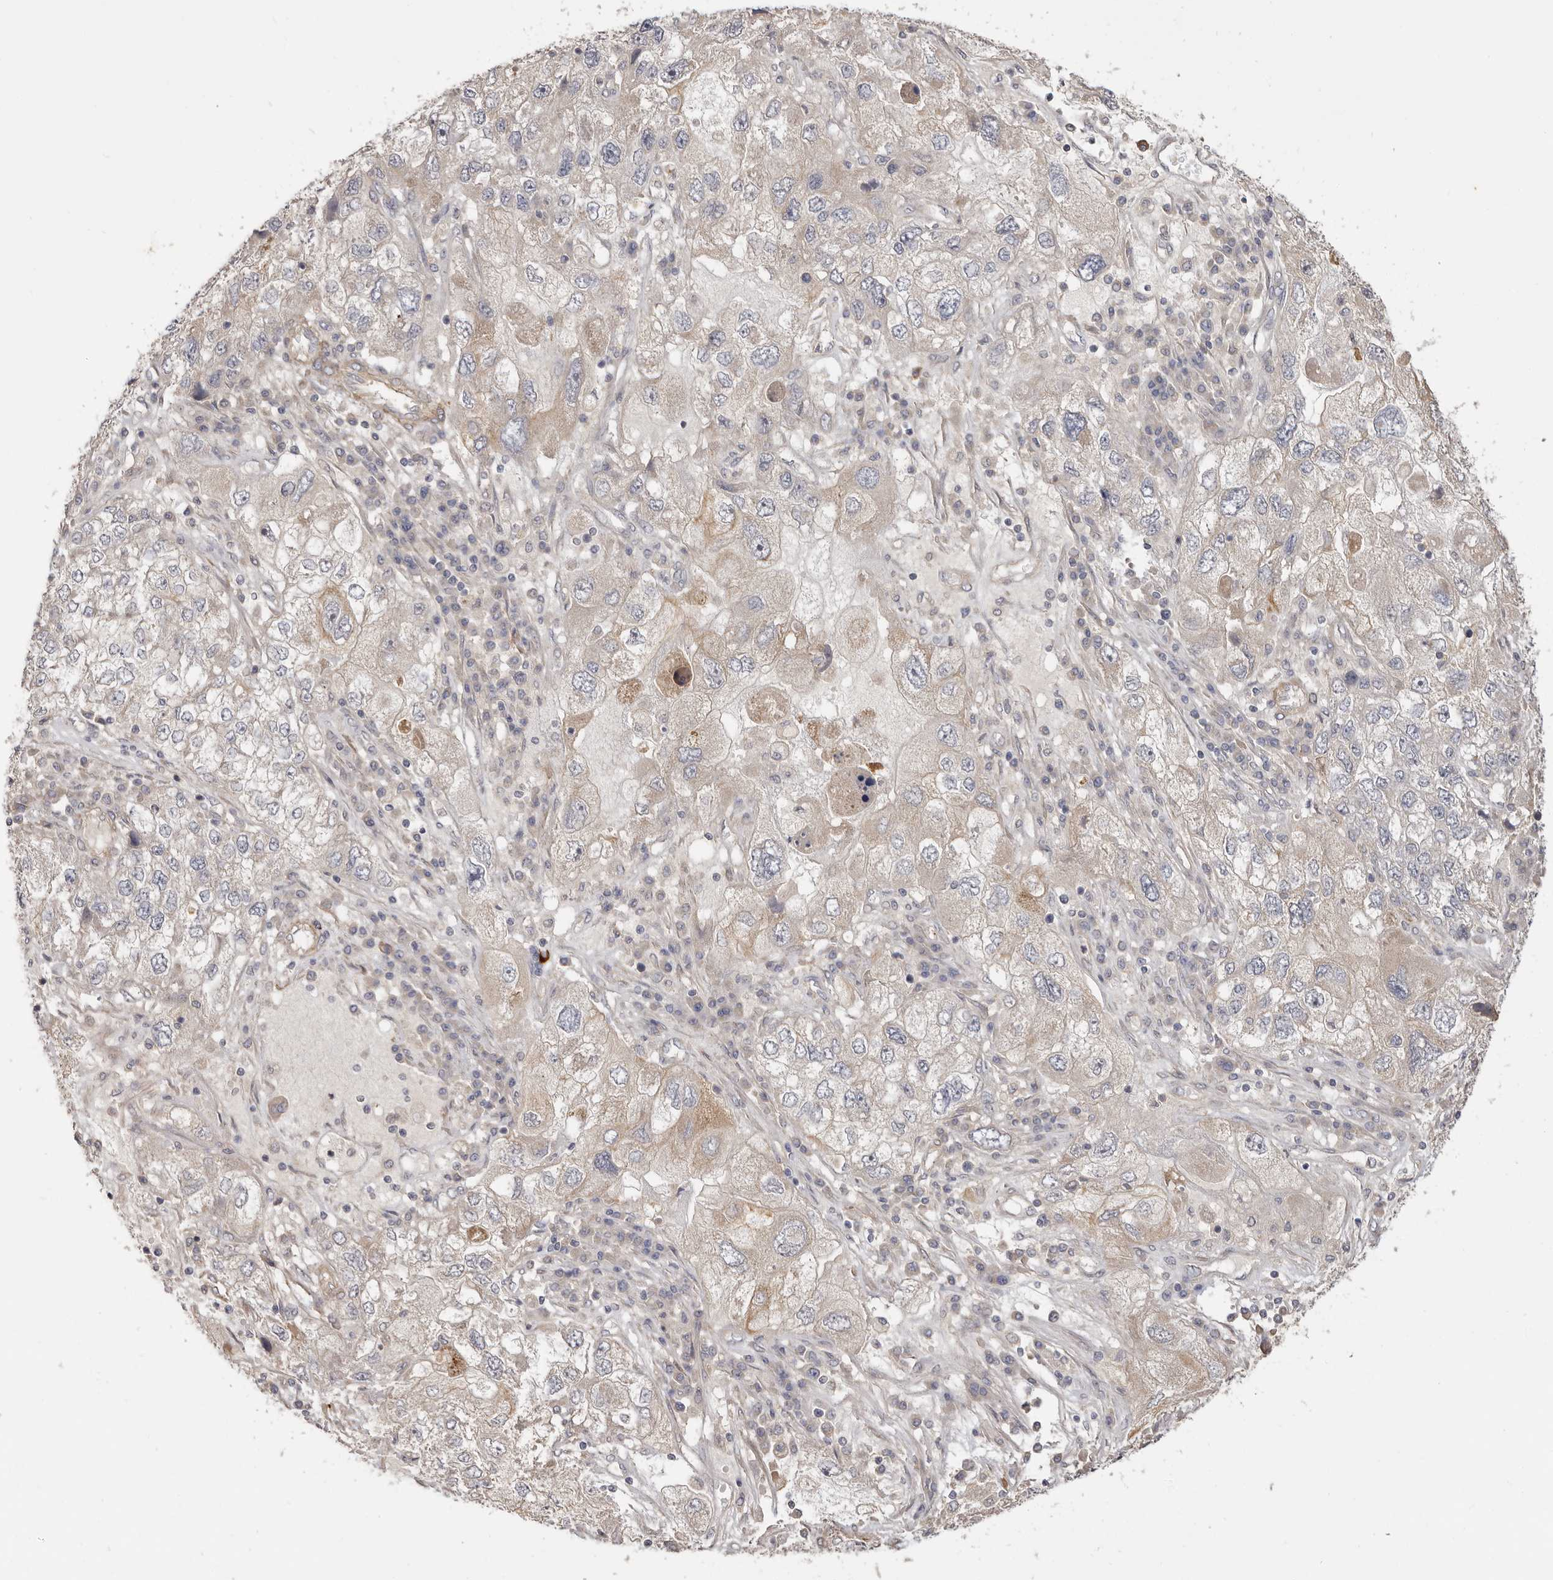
{"staining": {"intensity": "weak", "quantity": "<25%", "location": "cytoplasmic/membranous"}, "tissue": "endometrial cancer", "cell_type": "Tumor cells", "image_type": "cancer", "snomed": [{"axis": "morphology", "description": "Adenocarcinoma, NOS"}, {"axis": "topography", "description": "Endometrium"}], "caption": "Endometrial adenocarcinoma was stained to show a protein in brown. There is no significant expression in tumor cells.", "gene": "ADAMTS9", "patient": {"sex": "female", "age": 49}}